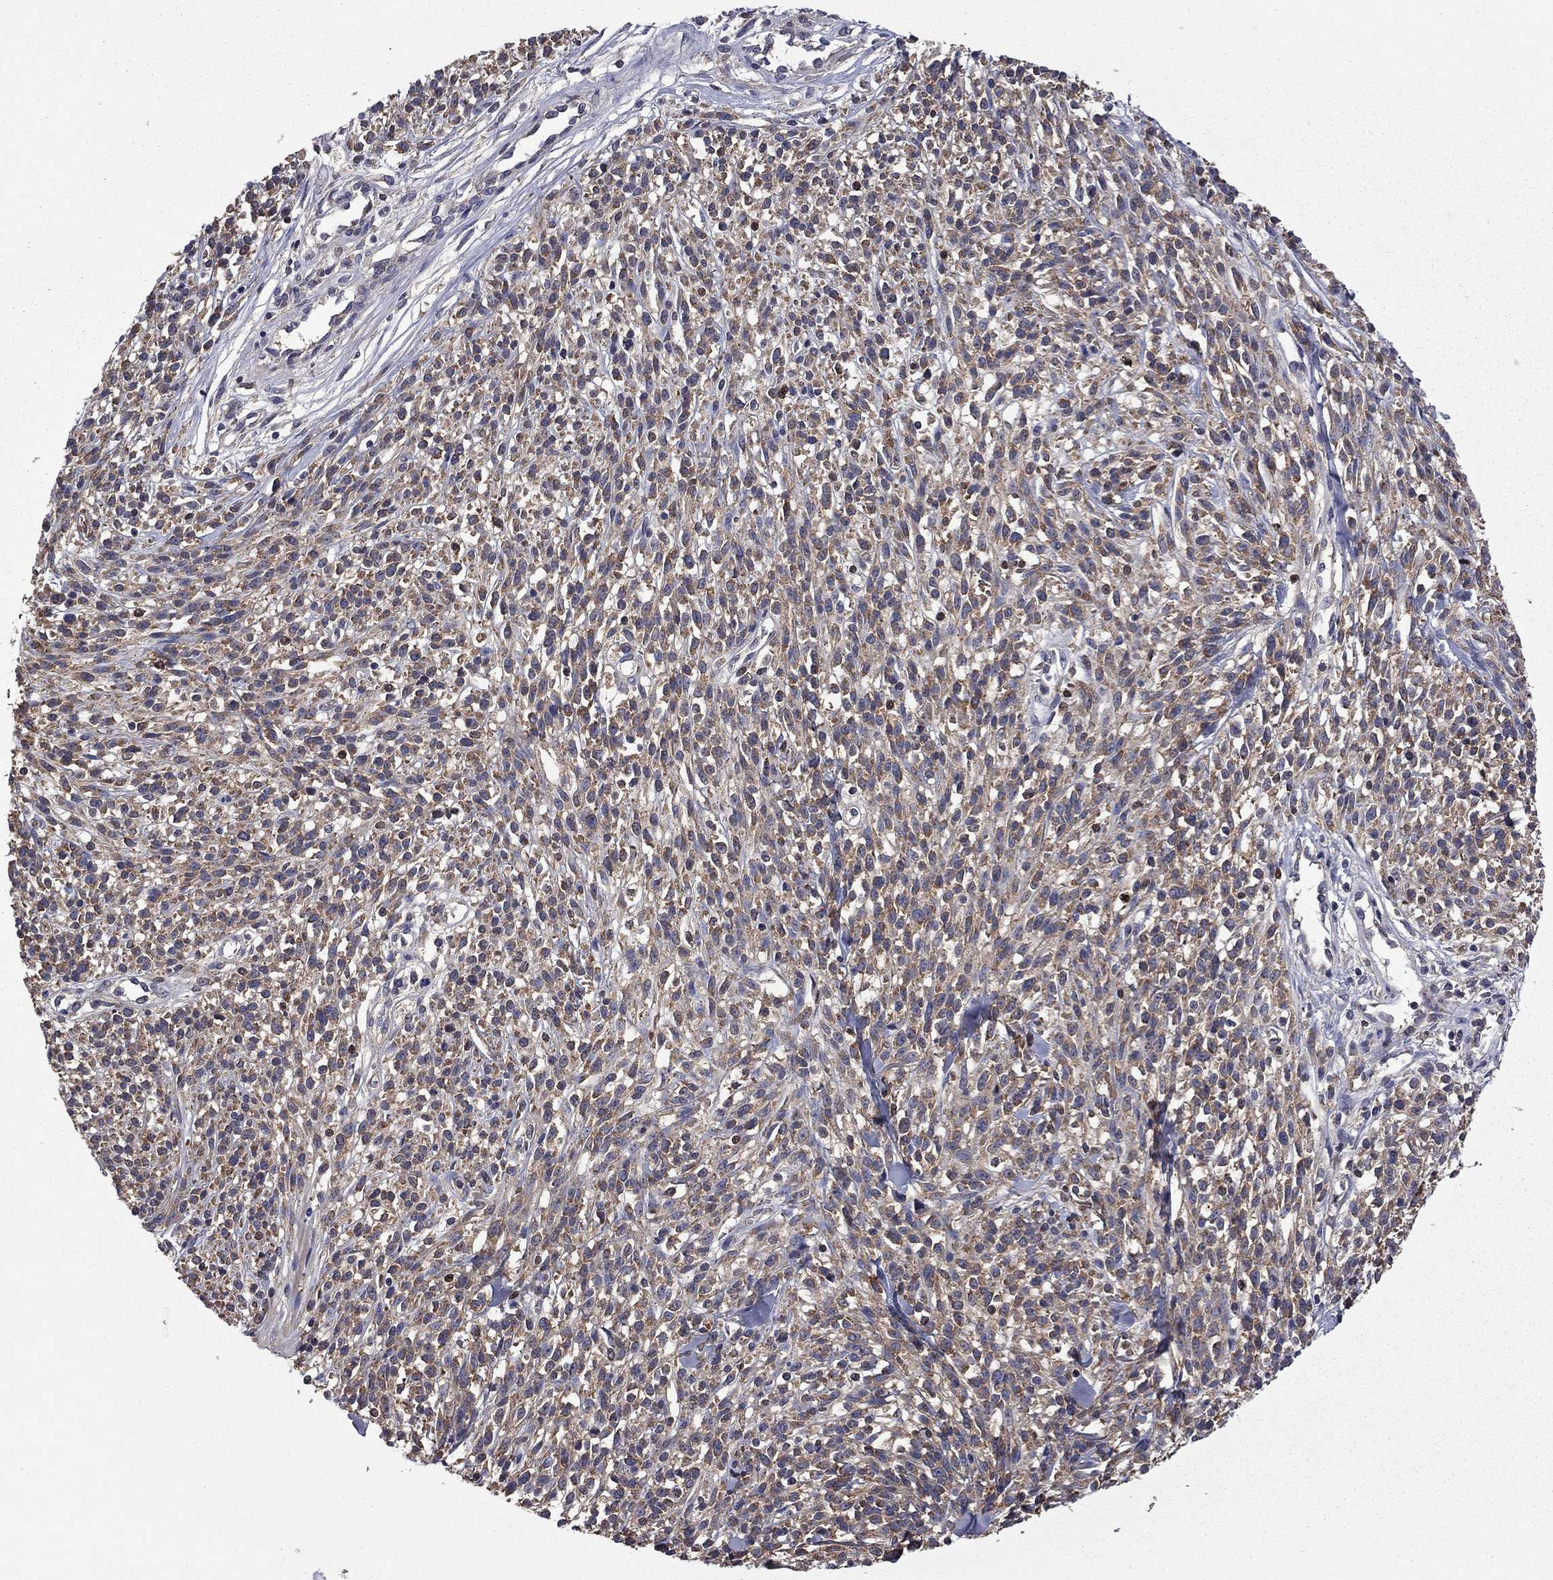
{"staining": {"intensity": "weak", "quantity": "25%-75%", "location": "cytoplasmic/membranous"}, "tissue": "melanoma", "cell_type": "Tumor cells", "image_type": "cancer", "snomed": [{"axis": "morphology", "description": "Malignant melanoma, NOS"}, {"axis": "topography", "description": "Skin"}, {"axis": "topography", "description": "Skin of trunk"}], "caption": "The photomicrograph exhibits a brown stain indicating the presence of a protein in the cytoplasmic/membranous of tumor cells in melanoma.", "gene": "CEACAM7", "patient": {"sex": "male", "age": 74}}